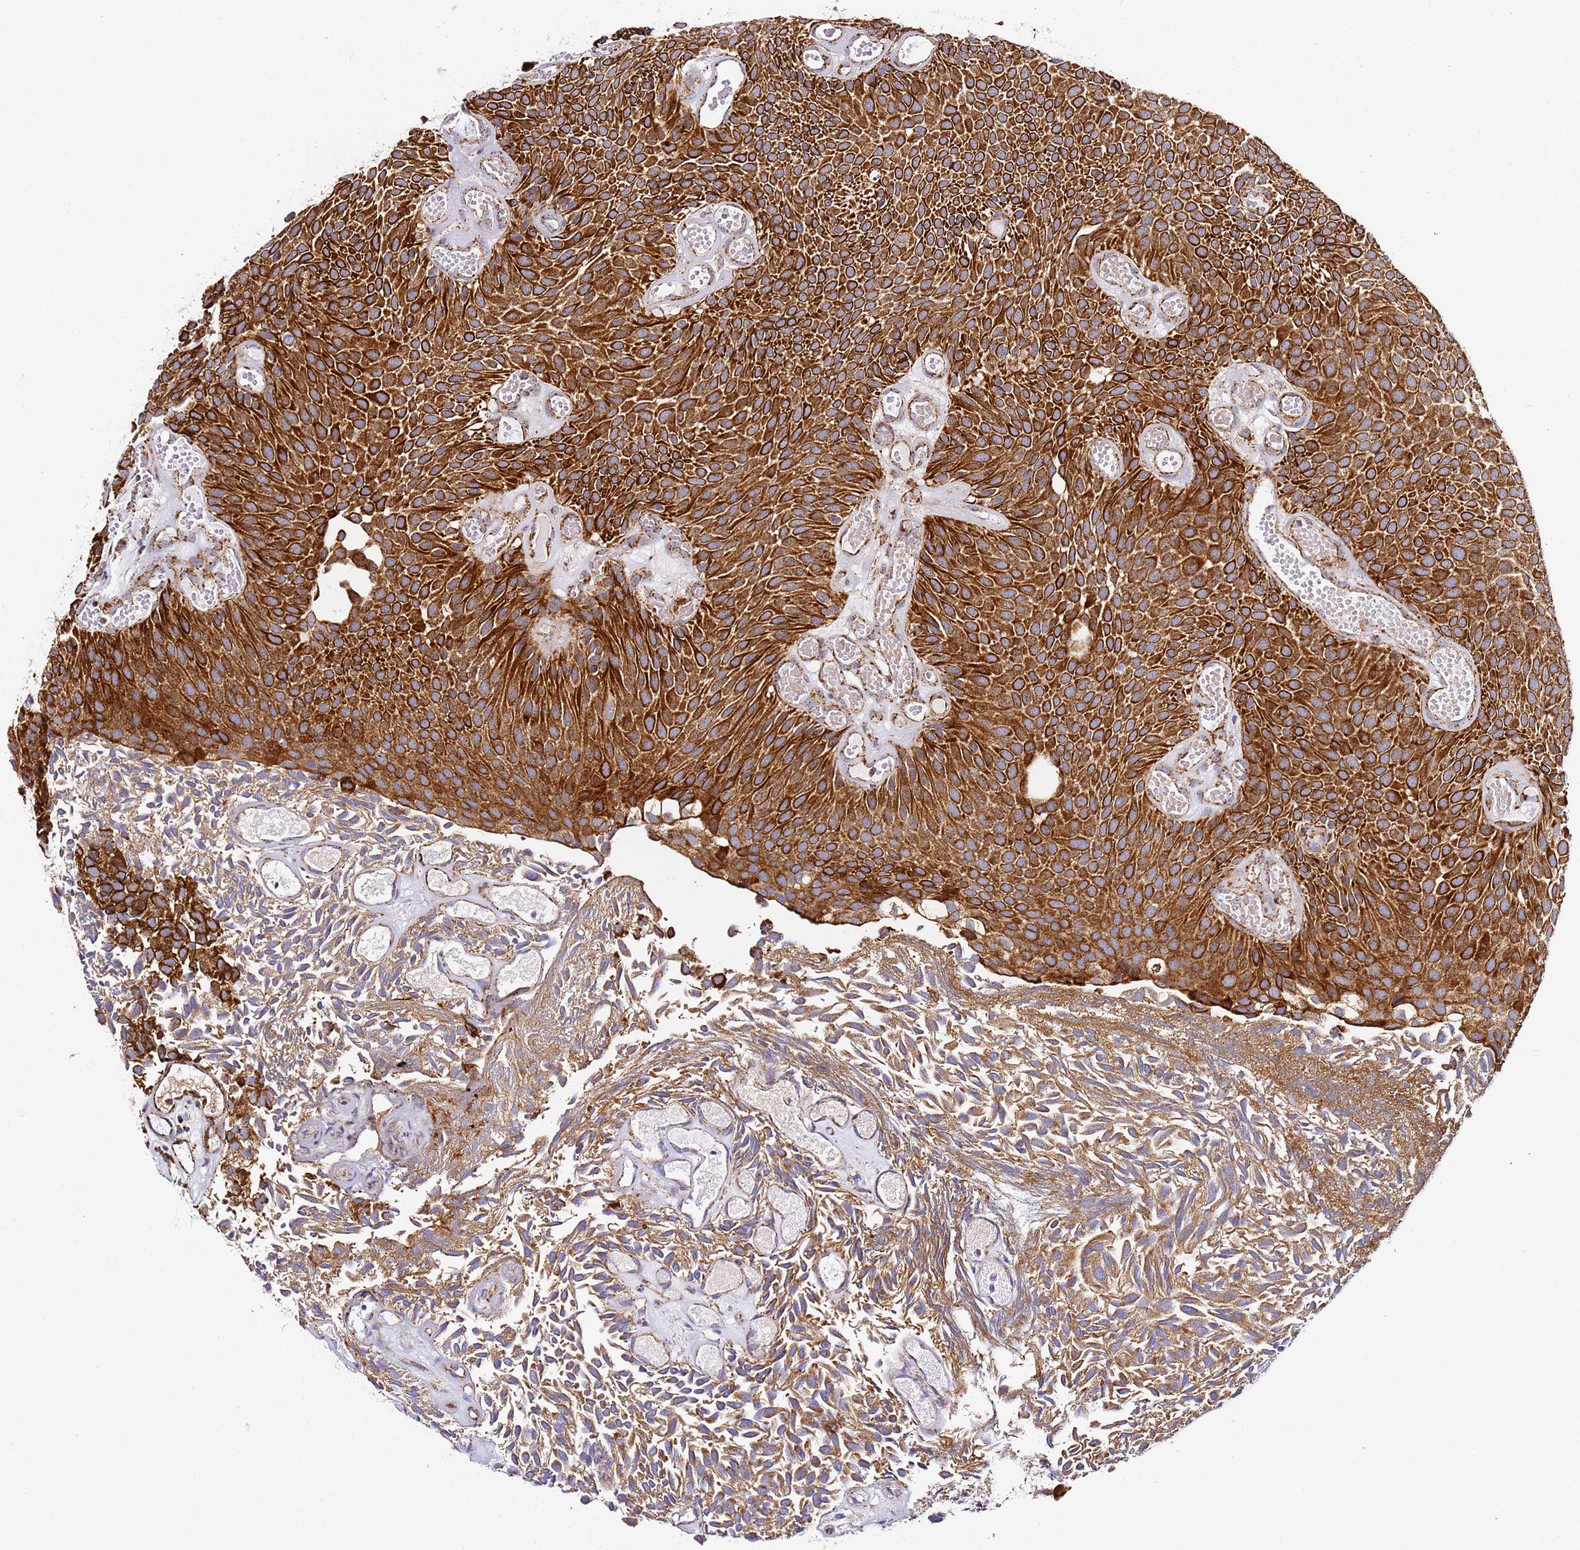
{"staining": {"intensity": "moderate", "quantity": ">75%", "location": "cytoplasmic/membranous"}, "tissue": "urothelial cancer", "cell_type": "Tumor cells", "image_type": "cancer", "snomed": [{"axis": "morphology", "description": "Urothelial carcinoma, Low grade"}, {"axis": "topography", "description": "Urinary bladder"}], "caption": "Immunohistochemistry (IHC) photomicrograph of human urothelial cancer stained for a protein (brown), which exhibits medium levels of moderate cytoplasmic/membranous staining in about >75% of tumor cells.", "gene": "NDUFA3", "patient": {"sex": "male", "age": 89}}